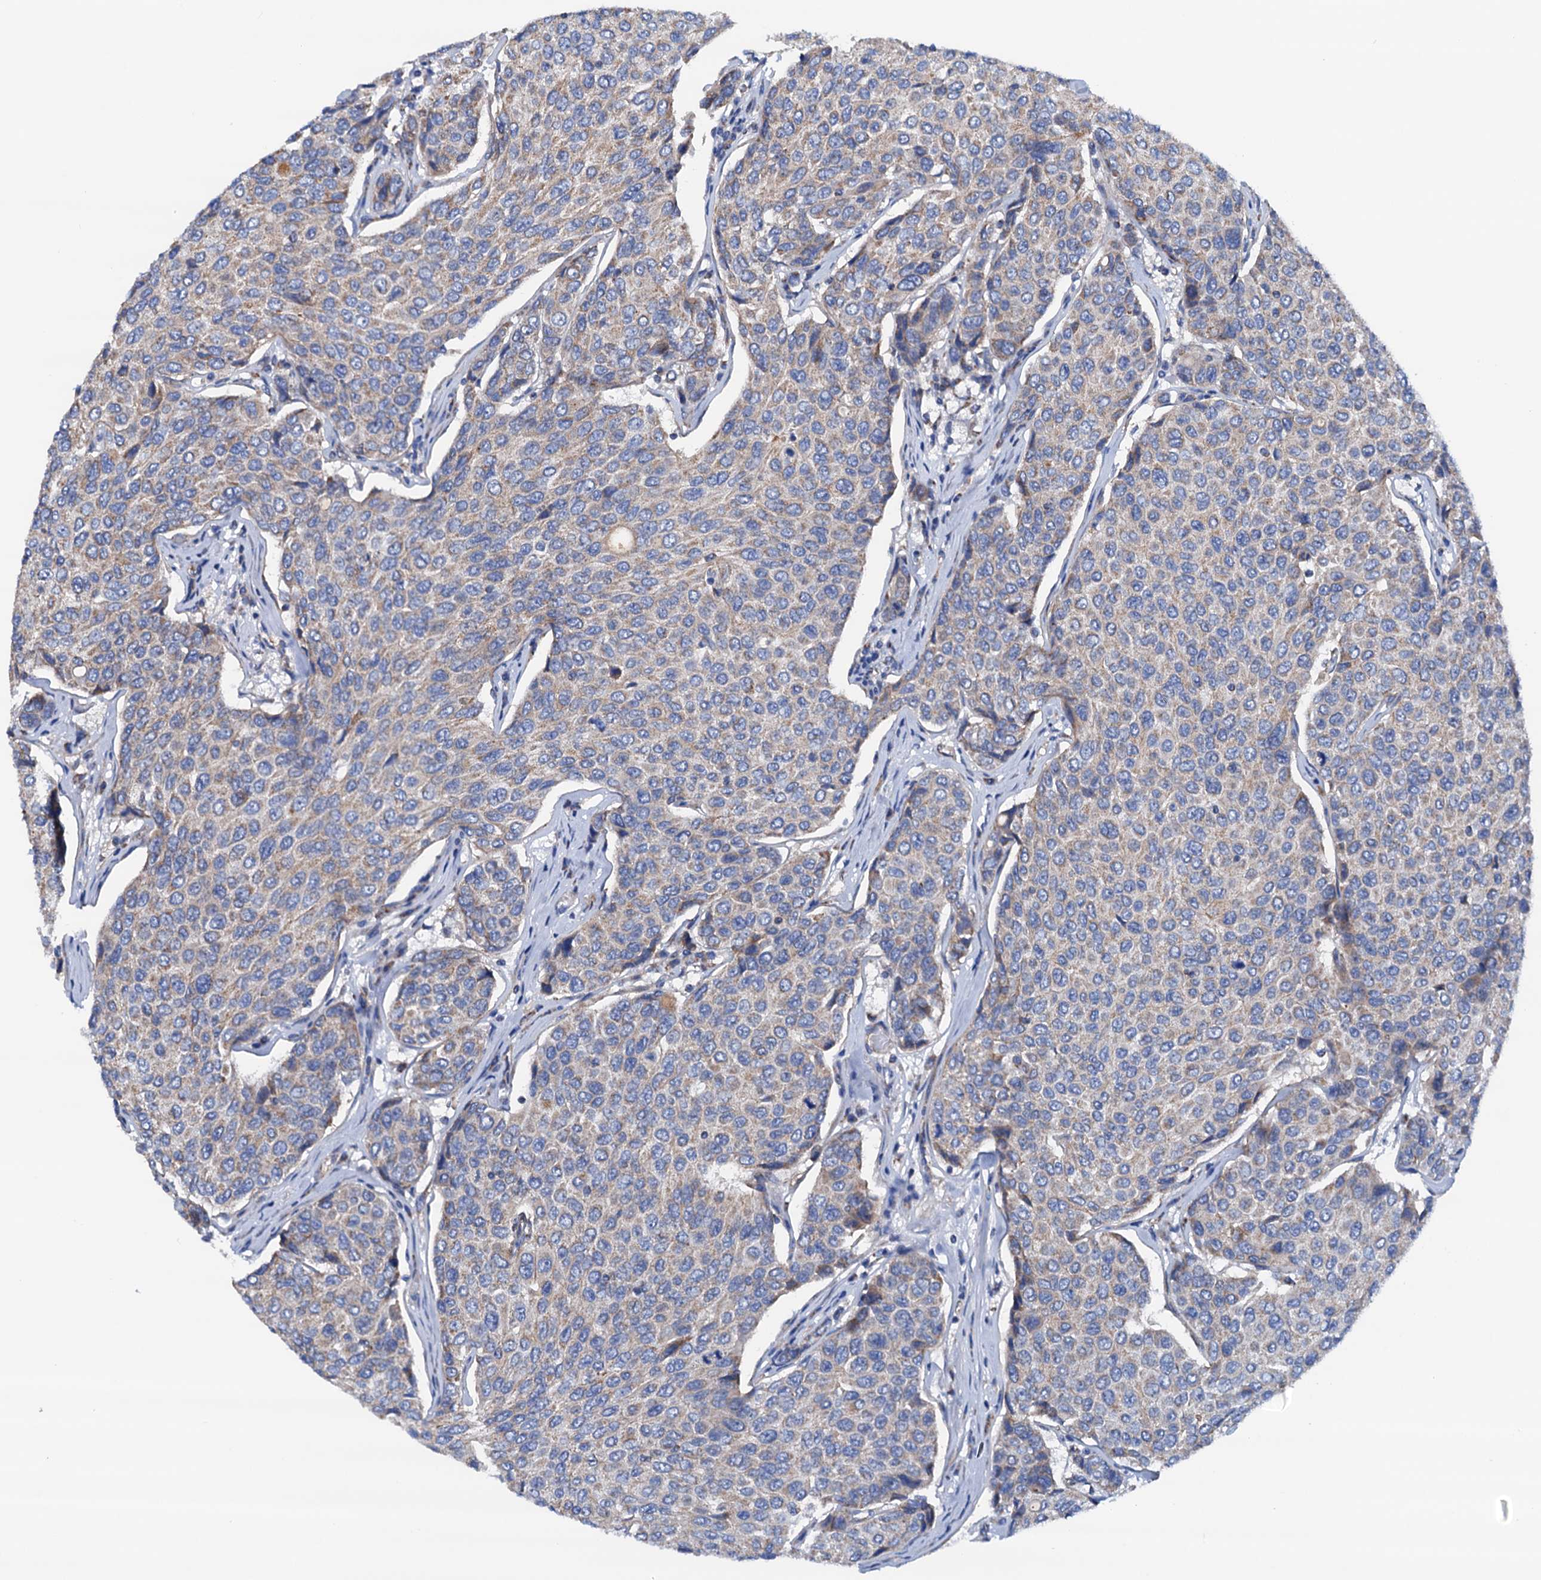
{"staining": {"intensity": "weak", "quantity": "<25%", "location": "cytoplasmic/membranous"}, "tissue": "breast cancer", "cell_type": "Tumor cells", "image_type": "cancer", "snomed": [{"axis": "morphology", "description": "Duct carcinoma"}, {"axis": "topography", "description": "Breast"}], "caption": "Immunohistochemical staining of breast cancer (intraductal carcinoma) shows no significant positivity in tumor cells.", "gene": "RASSF9", "patient": {"sex": "female", "age": 55}}